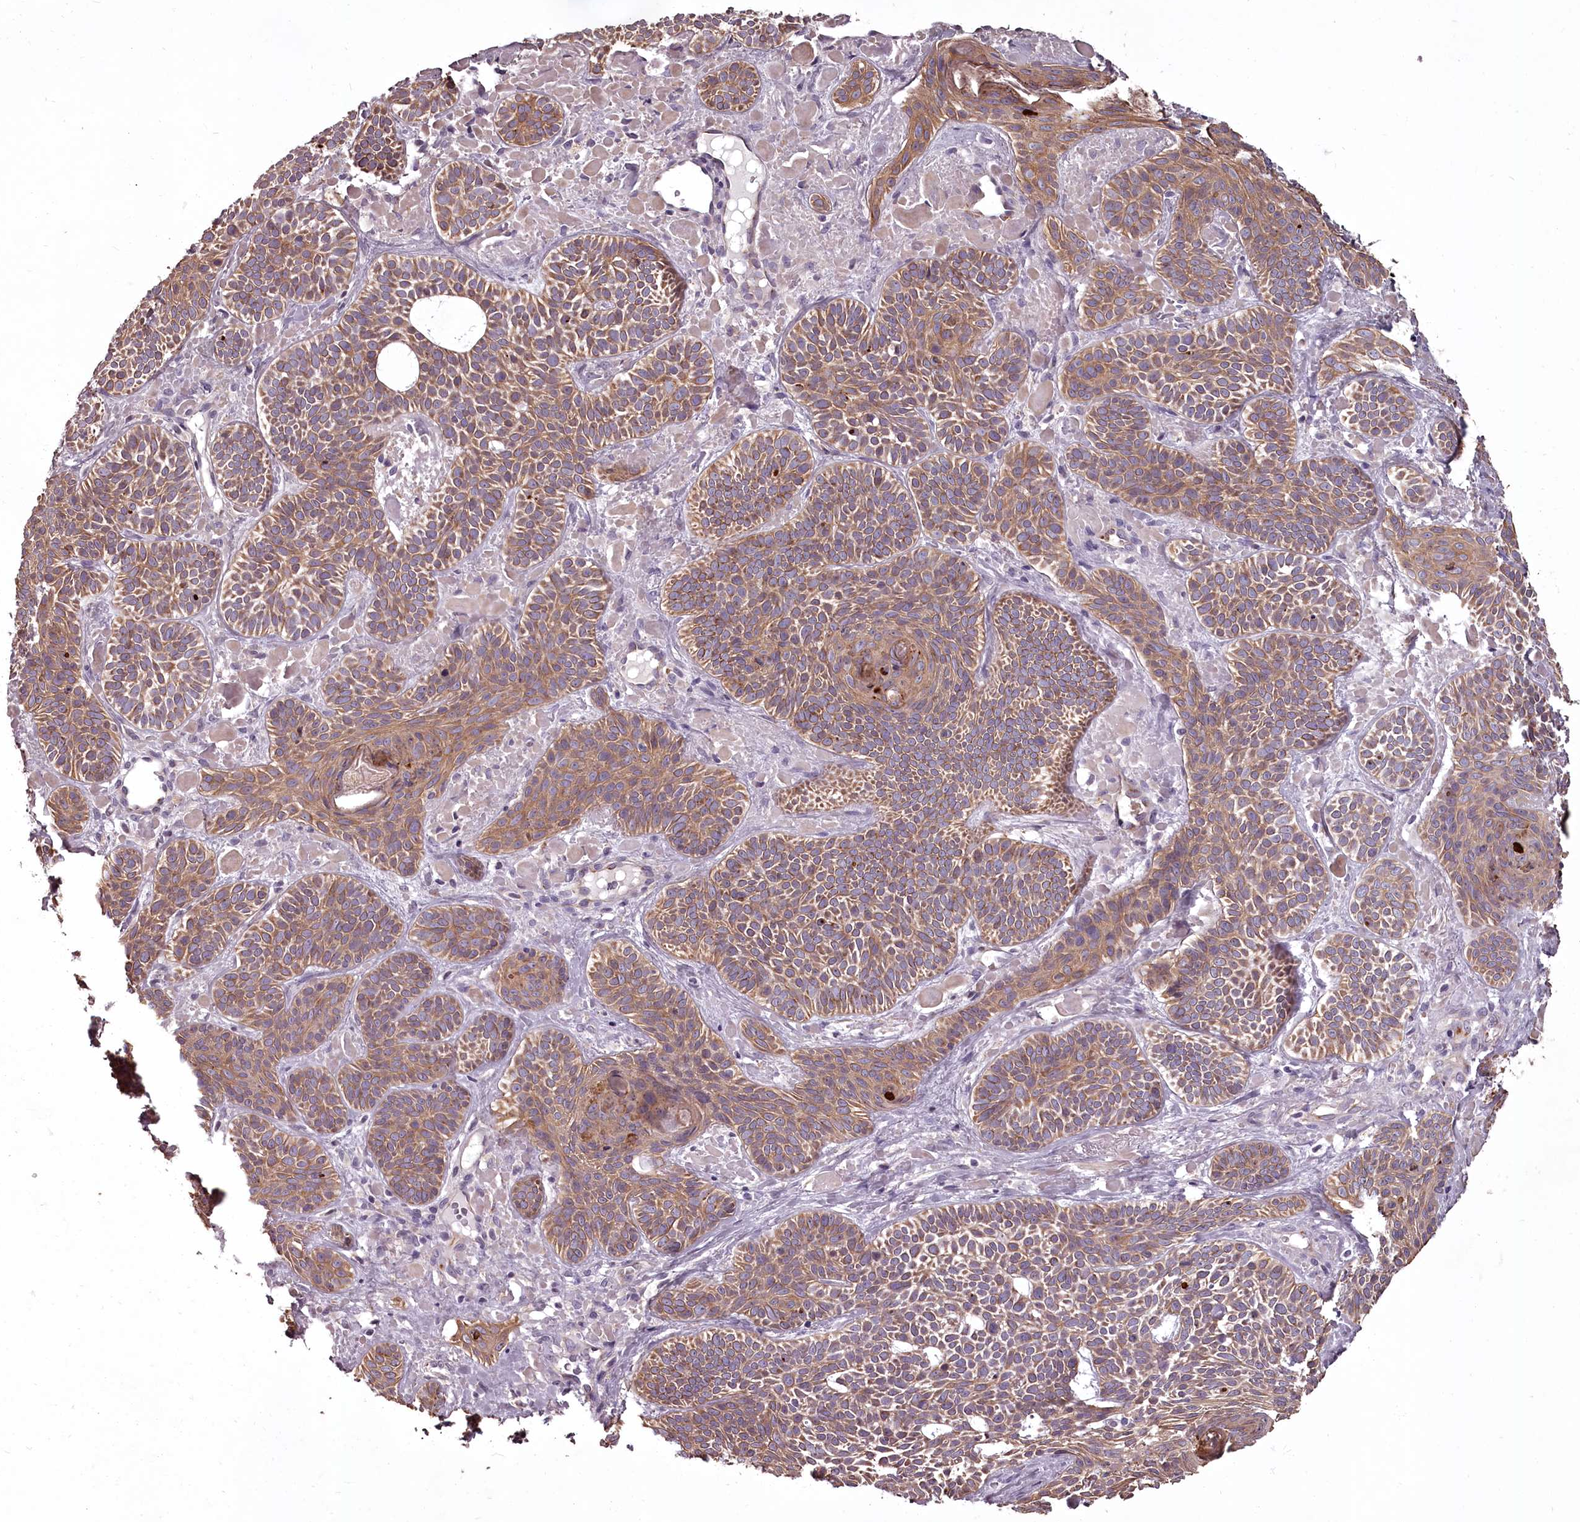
{"staining": {"intensity": "moderate", "quantity": ">75%", "location": "cytoplasmic/membranous"}, "tissue": "skin cancer", "cell_type": "Tumor cells", "image_type": "cancer", "snomed": [{"axis": "morphology", "description": "Basal cell carcinoma"}, {"axis": "topography", "description": "Skin"}], "caption": "A high-resolution micrograph shows immunohistochemistry staining of skin cancer (basal cell carcinoma), which shows moderate cytoplasmic/membranous positivity in about >75% of tumor cells.", "gene": "STX6", "patient": {"sex": "male", "age": 85}}